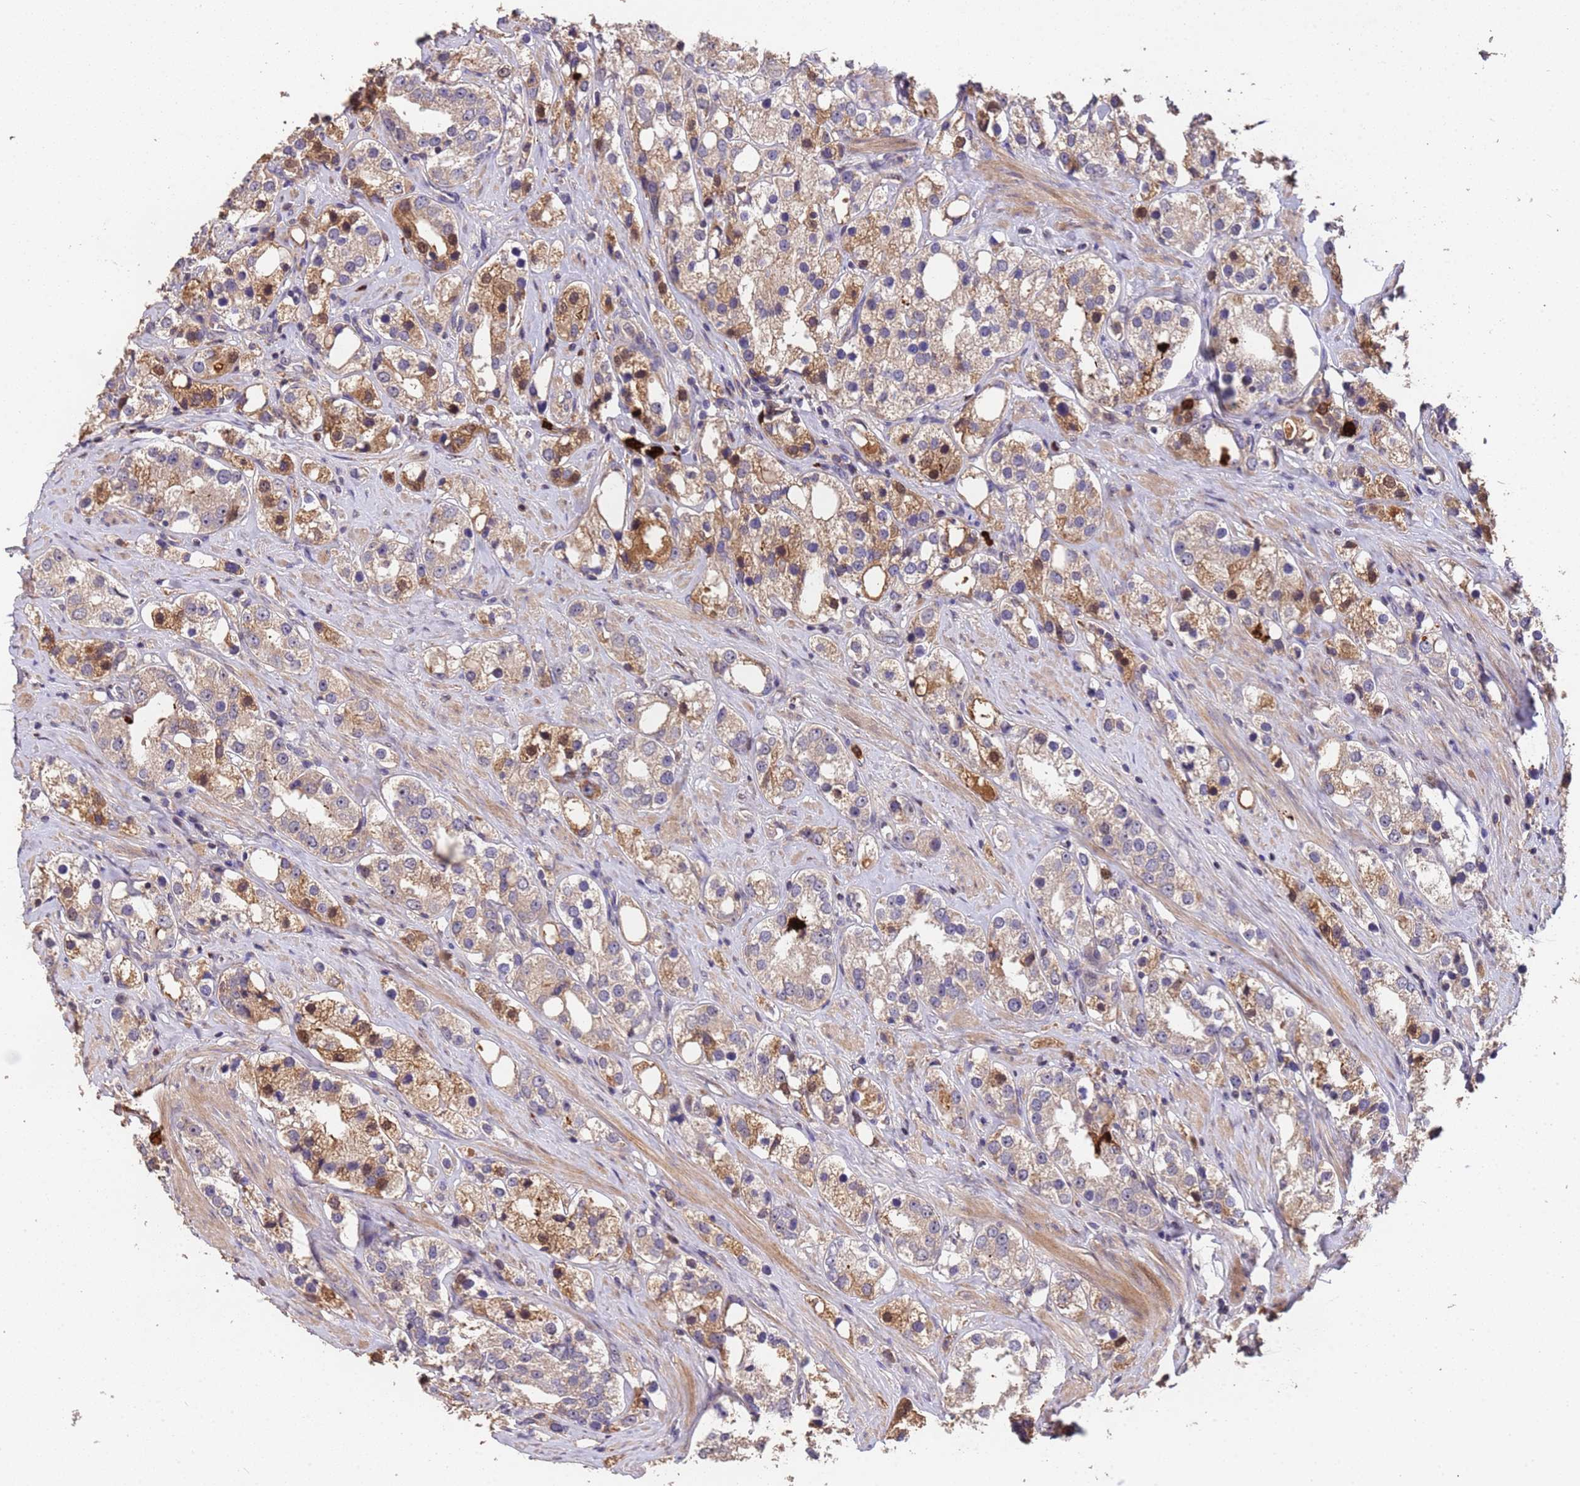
{"staining": {"intensity": "moderate", "quantity": "25%-75%", "location": "cytoplasmic/membranous,nuclear"}, "tissue": "prostate cancer", "cell_type": "Tumor cells", "image_type": "cancer", "snomed": [{"axis": "morphology", "description": "Adenocarcinoma, NOS"}, {"axis": "topography", "description": "Prostate"}], "caption": "Moderate cytoplasmic/membranous and nuclear protein positivity is appreciated in approximately 25%-75% of tumor cells in prostate cancer (adenocarcinoma). (Brightfield microscopy of DAB IHC at high magnification).", "gene": "CCDC184", "patient": {"sex": "male", "age": 79}}